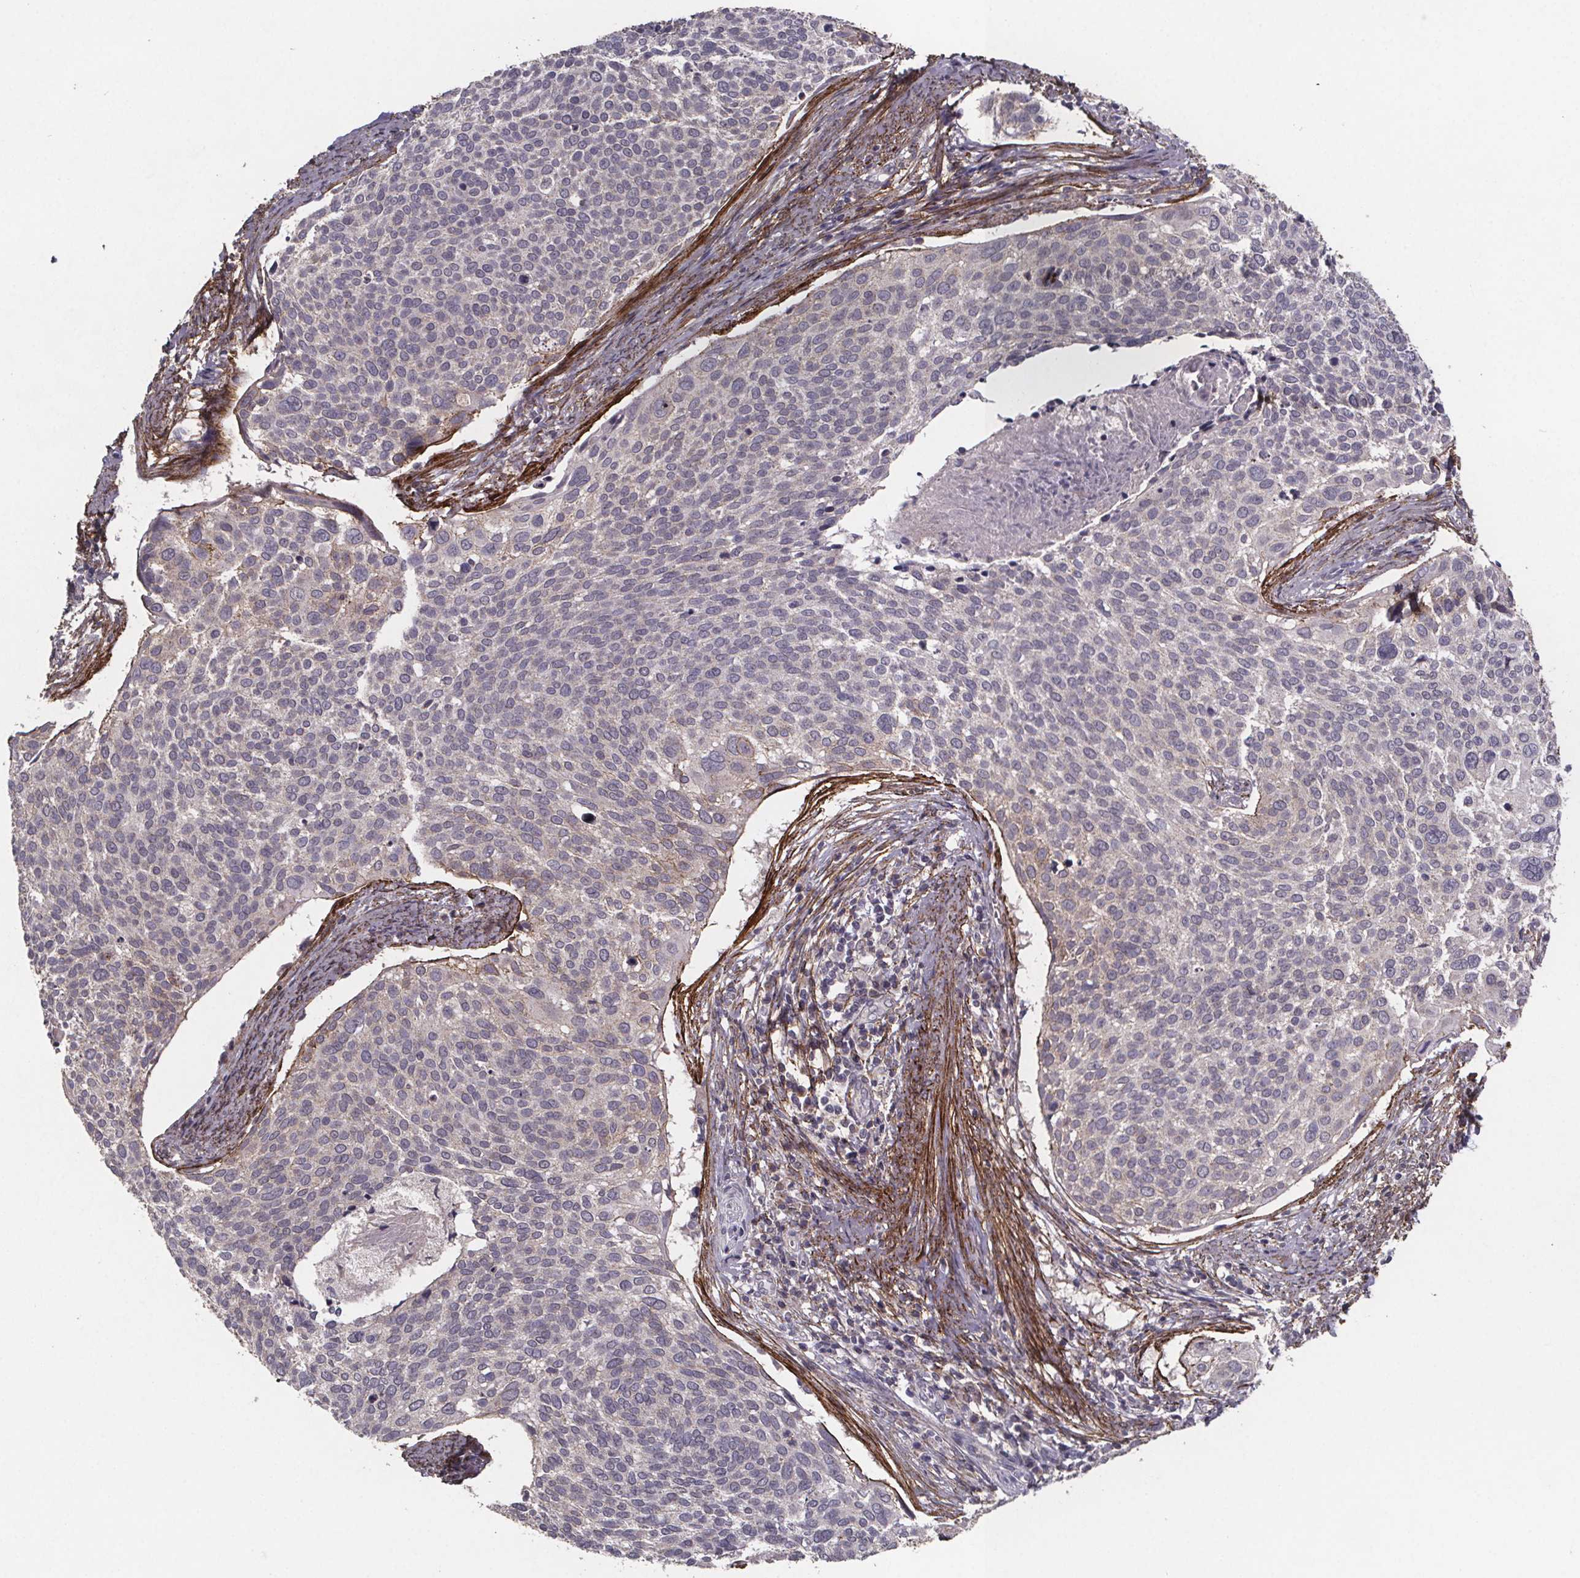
{"staining": {"intensity": "negative", "quantity": "none", "location": "none"}, "tissue": "cervical cancer", "cell_type": "Tumor cells", "image_type": "cancer", "snomed": [{"axis": "morphology", "description": "Squamous cell carcinoma, NOS"}, {"axis": "topography", "description": "Cervix"}], "caption": "This is an immunohistochemistry histopathology image of cervical cancer (squamous cell carcinoma). There is no expression in tumor cells.", "gene": "PALLD", "patient": {"sex": "female", "age": 39}}